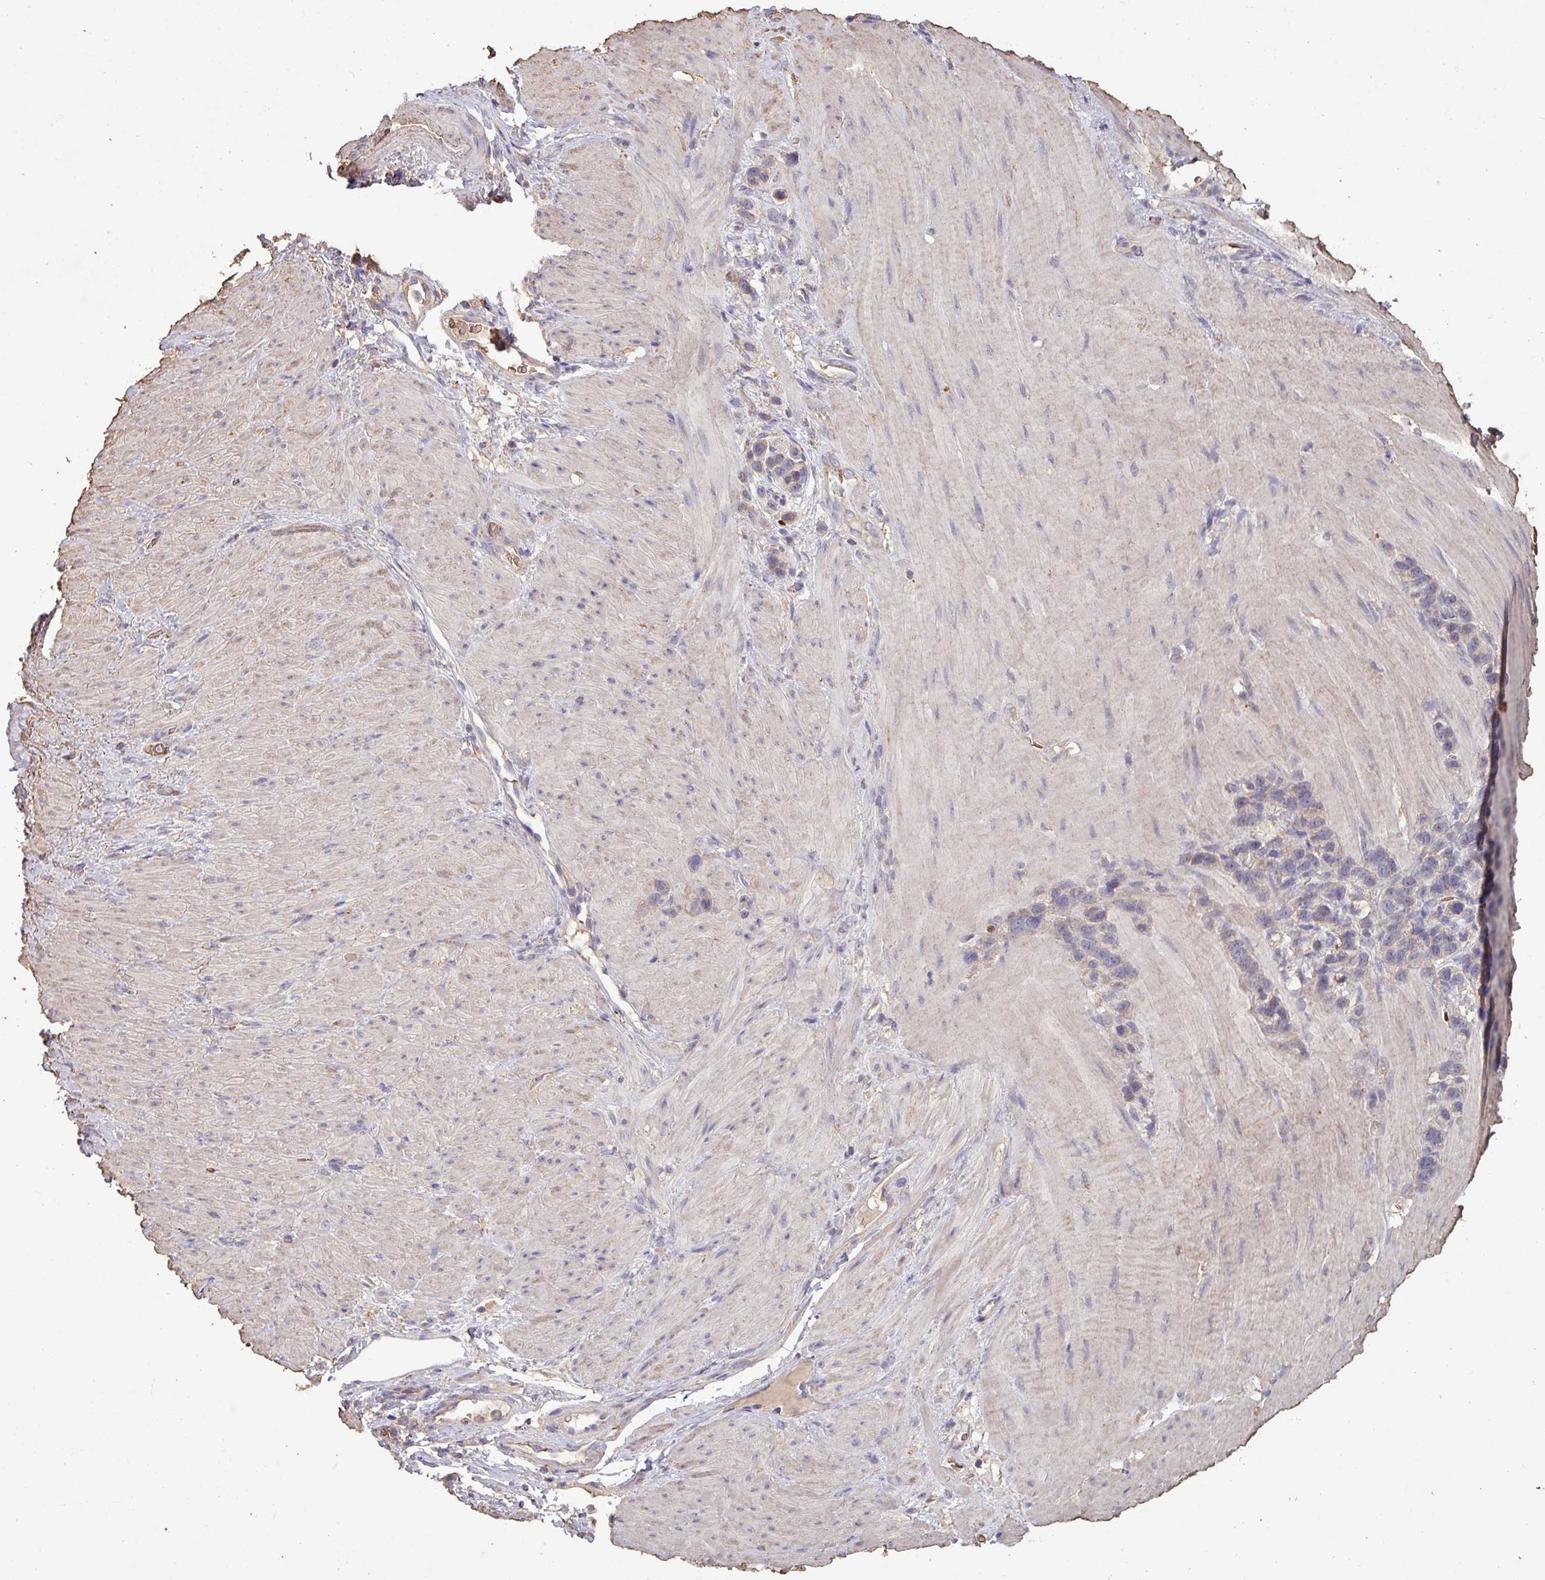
{"staining": {"intensity": "weak", "quantity": "25%-75%", "location": "cytoplasmic/membranous"}, "tissue": "stomach cancer", "cell_type": "Tumor cells", "image_type": "cancer", "snomed": [{"axis": "morphology", "description": "Adenocarcinoma, NOS"}, {"axis": "topography", "description": "Stomach"}], "caption": "Stomach cancer stained with a brown dye exhibits weak cytoplasmic/membranous positive staining in about 25%-75% of tumor cells.", "gene": "CAMK2B", "patient": {"sex": "female", "age": 65}}